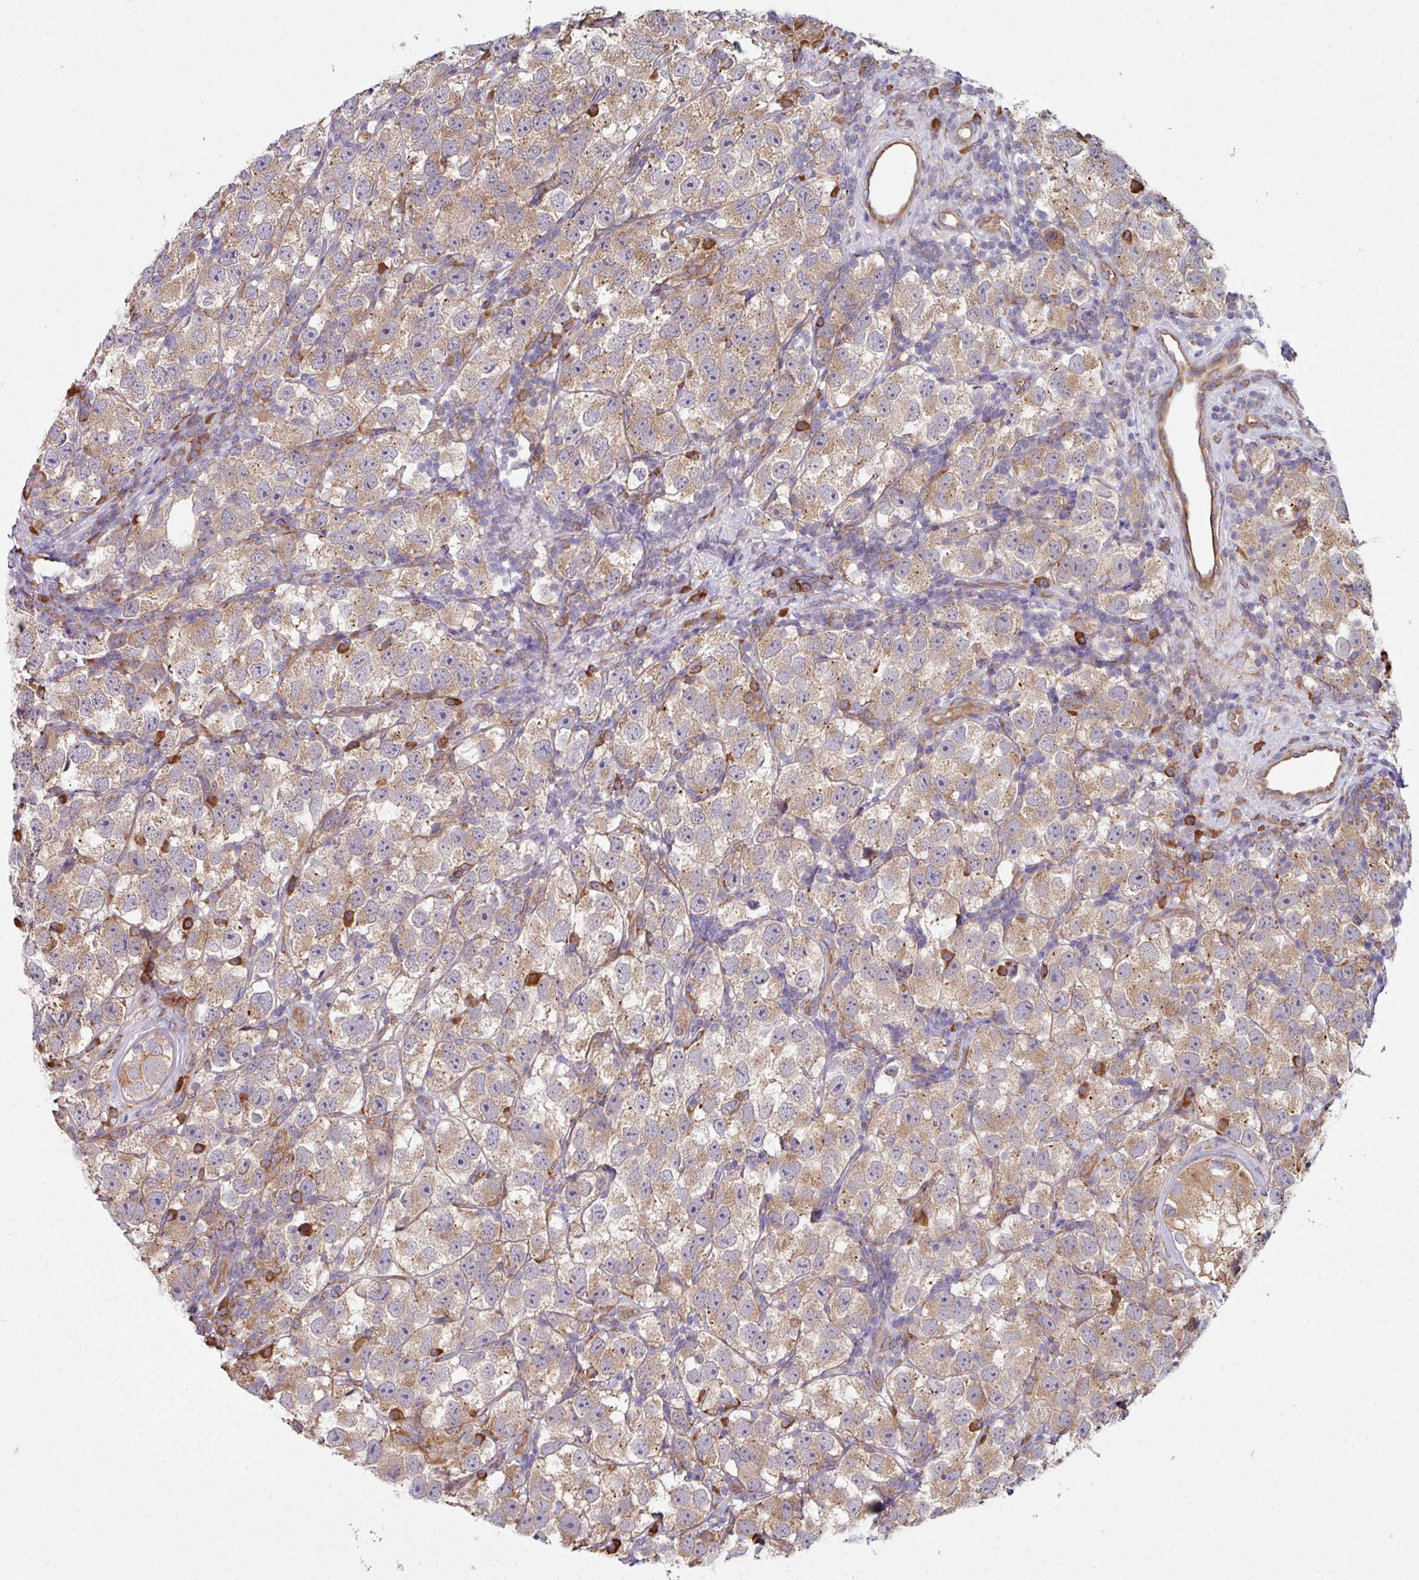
{"staining": {"intensity": "moderate", "quantity": ">75%", "location": "cytoplasmic/membranous"}, "tissue": "testis cancer", "cell_type": "Tumor cells", "image_type": "cancer", "snomed": [{"axis": "morphology", "description": "Seminoma, NOS"}, {"axis": "topography", "description": "Testis"}], "caption": "A micrograph of human testis cancer (seminoma) stained for a protein shows moderate cytoplasmic/membranous brown staining in tumor cells.", "gene": "FAT4", "patient": {"sex": "male", "age": 26}}